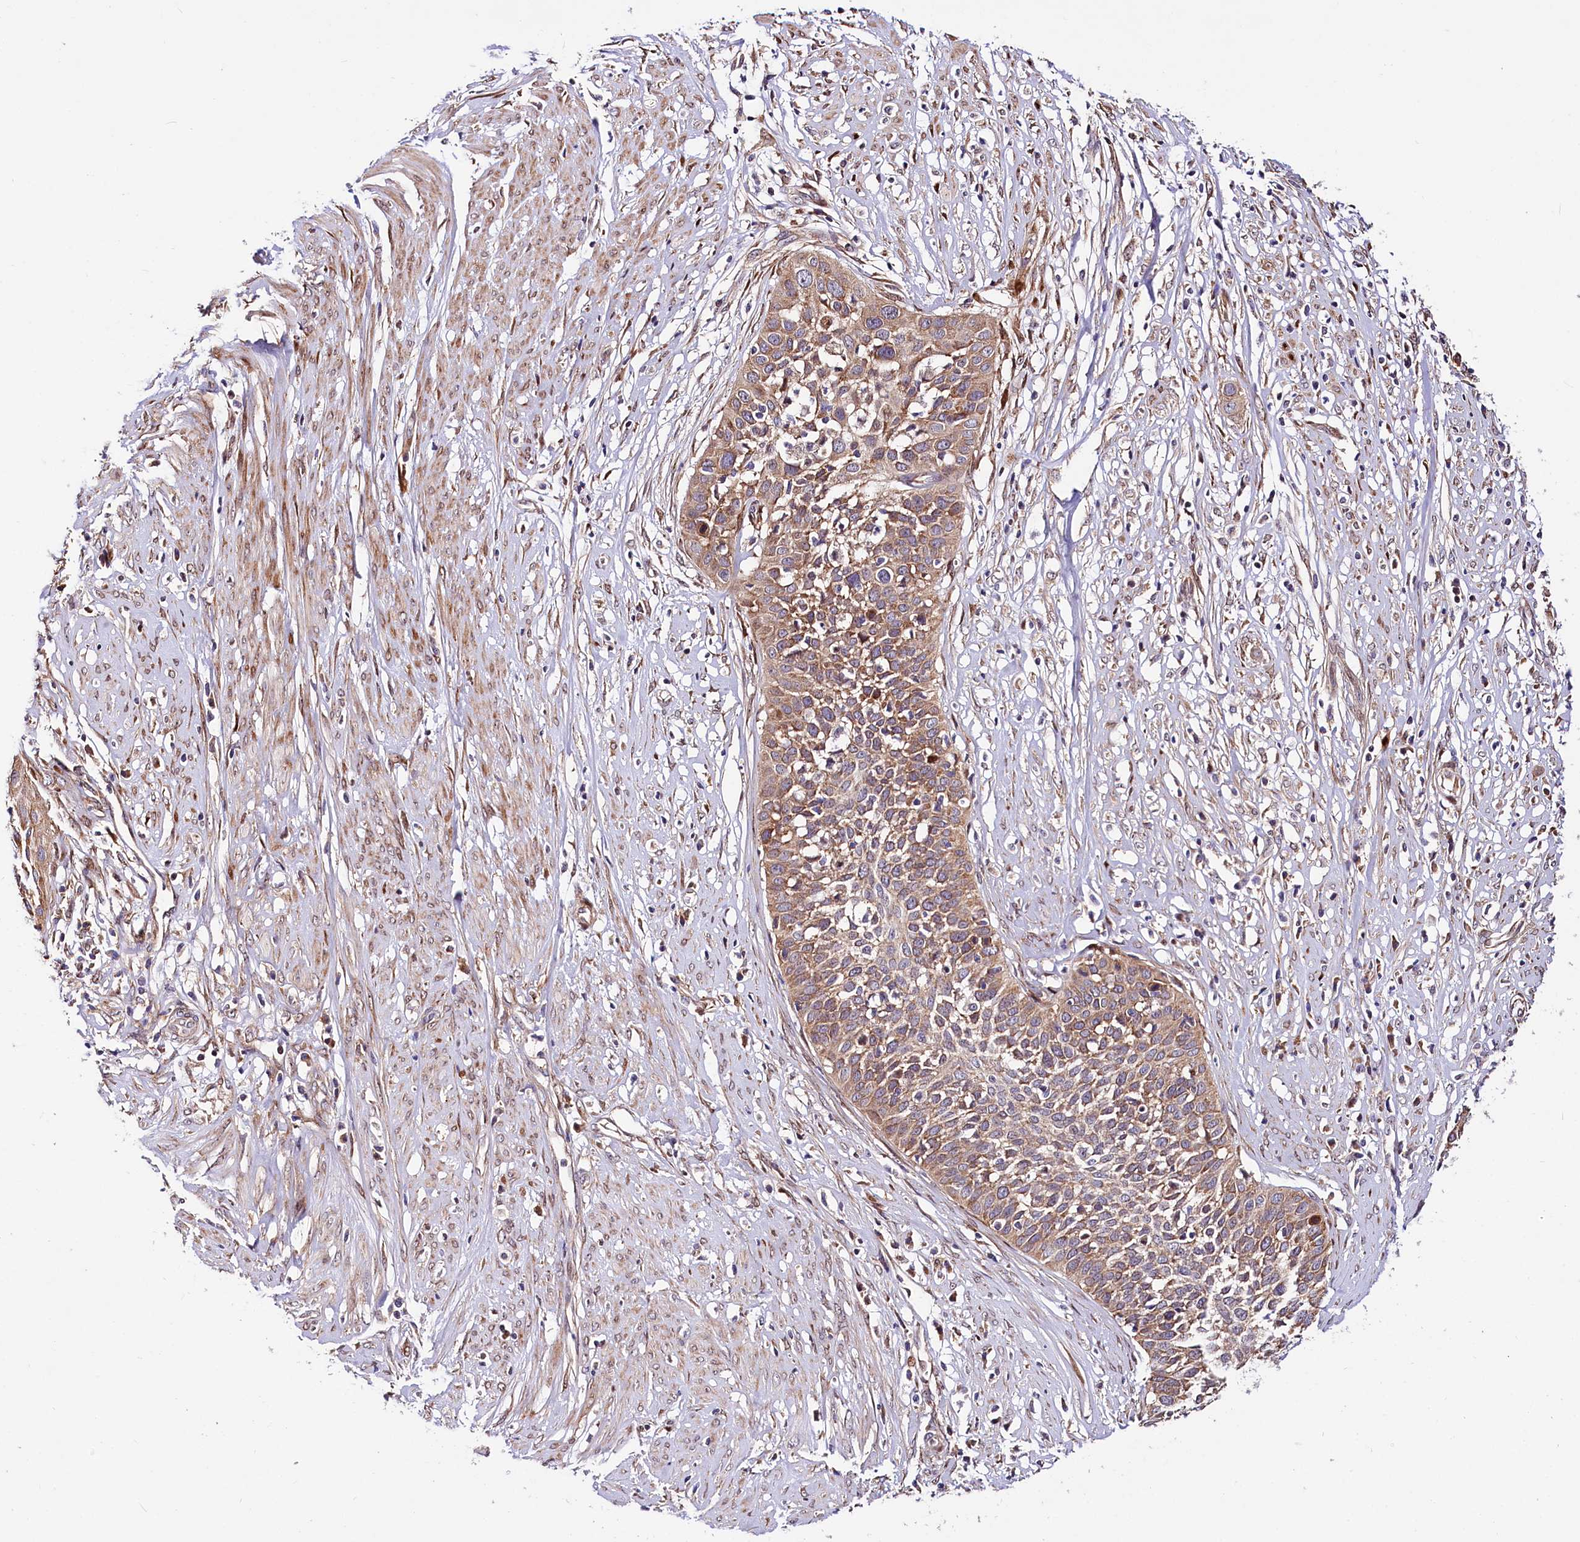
{"staining": {"intensity": "moderate", "quantity": ">75%", "location": "cytoplasmic/membranous"}, "tissue": "cervical cancer", "cell_type": "Tumor cells", "image_type": "cancer", "snomed": [{"axis": "morphology", "description": "Squamous cell carcinoma, NOS"}, {"axis": "topography", "description": "Cervix"}], "caption": "This image reveals immunohistochemistry (IHC) staining of cervical squamous cell carcinoma, with medium moderate cytoplasmic/membranous staining in about >75% of tumor cells.", "gene": "PDZRN3", "patient": {"sex": "female", "age": 34}}